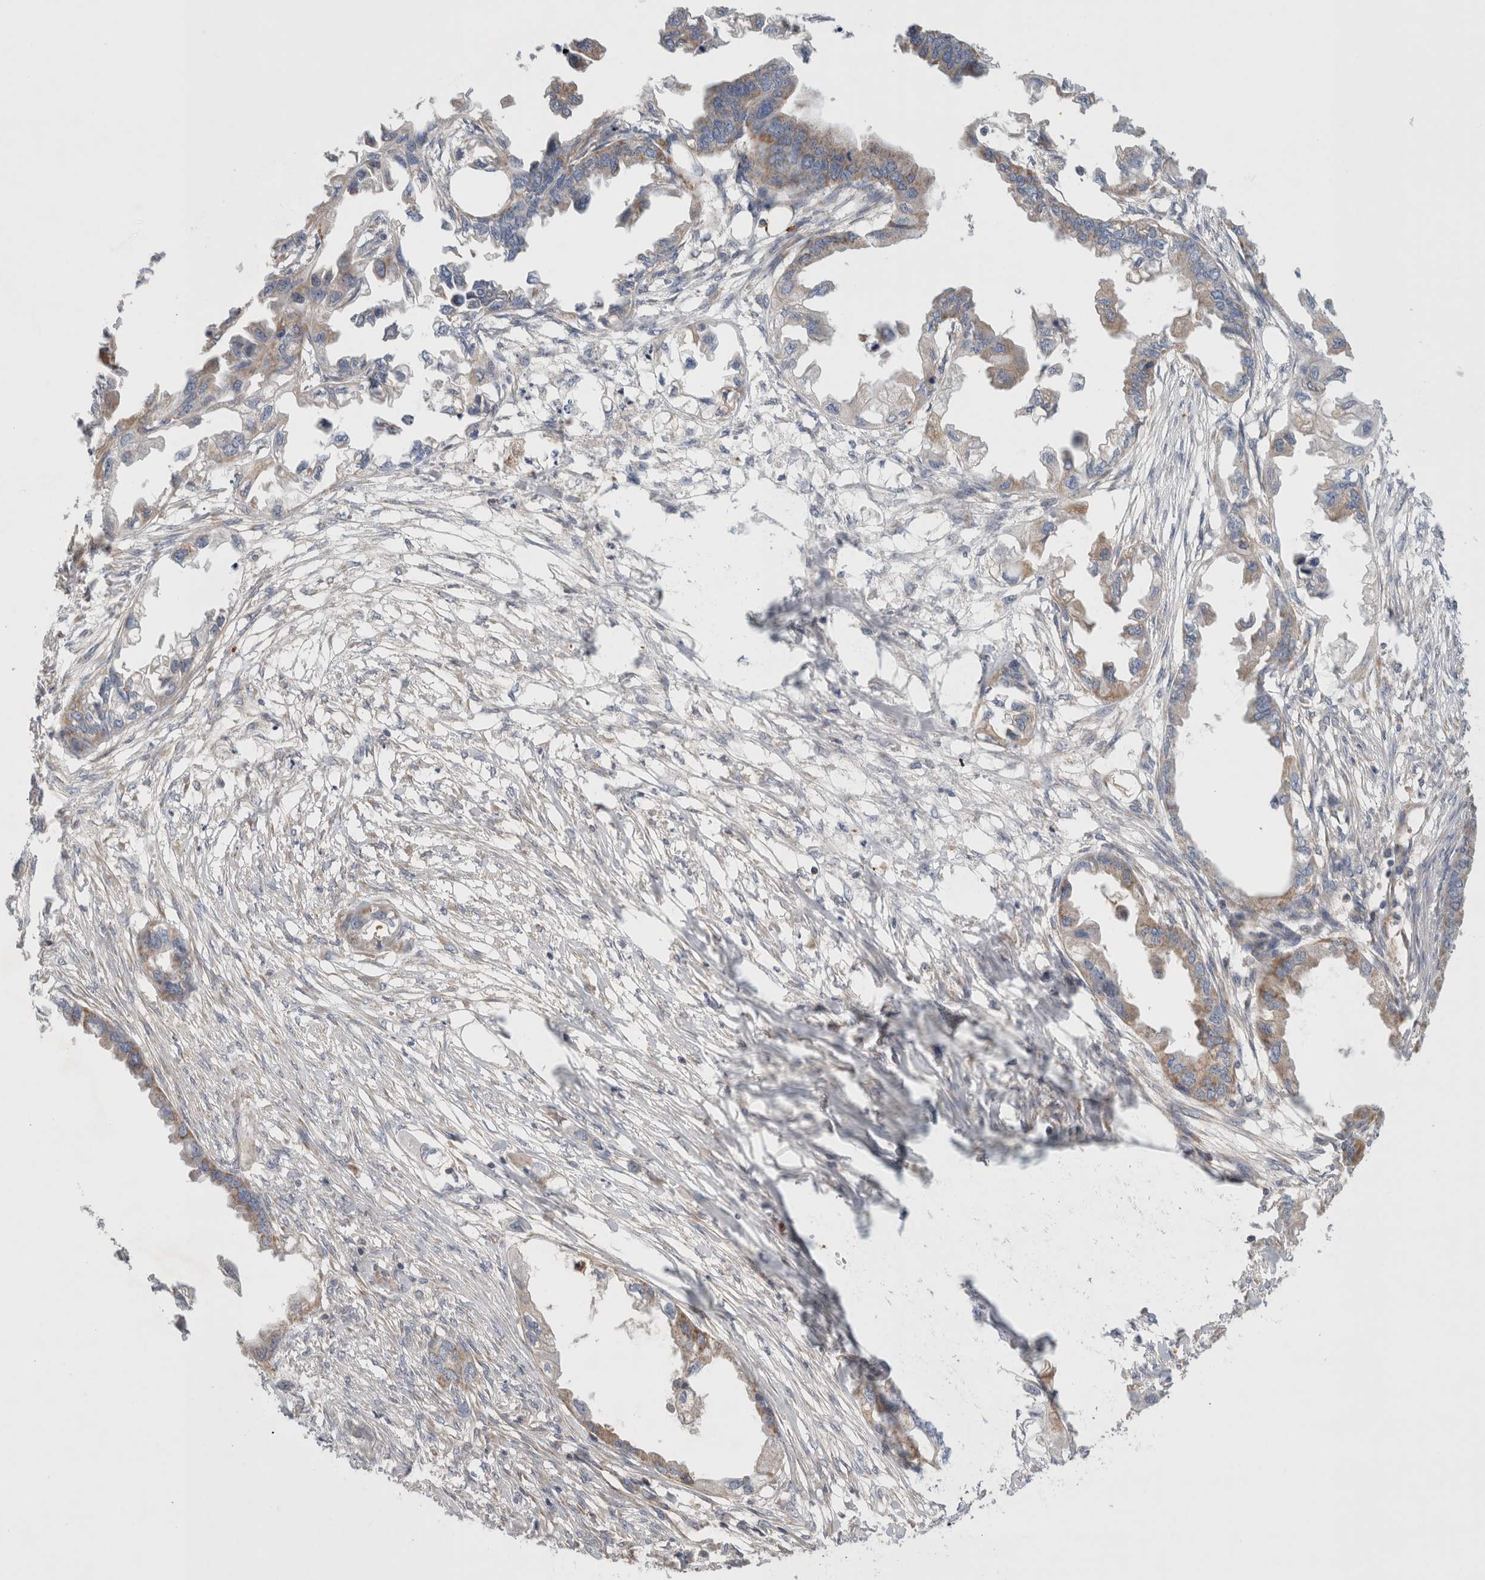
{"staining": {"intensity": "weak", "quantity": "<25%", "location": "cytoplasmic/membranous"}, "tissue": "endometrial cancer", "cell_type": "Tumor cells", "image_type": "cancer", "snomed": [{"axis": "morphology", "description": "Adenocarcinoma, NOS"}, {"axis": "morphology", "description": "Adenocarcinoma, metastatic, NOS"}, {"axis": "topography", "description": "Adipose tissue"}, {"axis": "topography", "description": "Endometrium"}], "caption": "Immunohistochemistry histopathology image of endometrial cancer (adenocarcinoma) stained for a protein (brown), which displays no expression in tumor cells.", "gene": "MRPS28", "patient": {"sex": "female", "age": 67}}